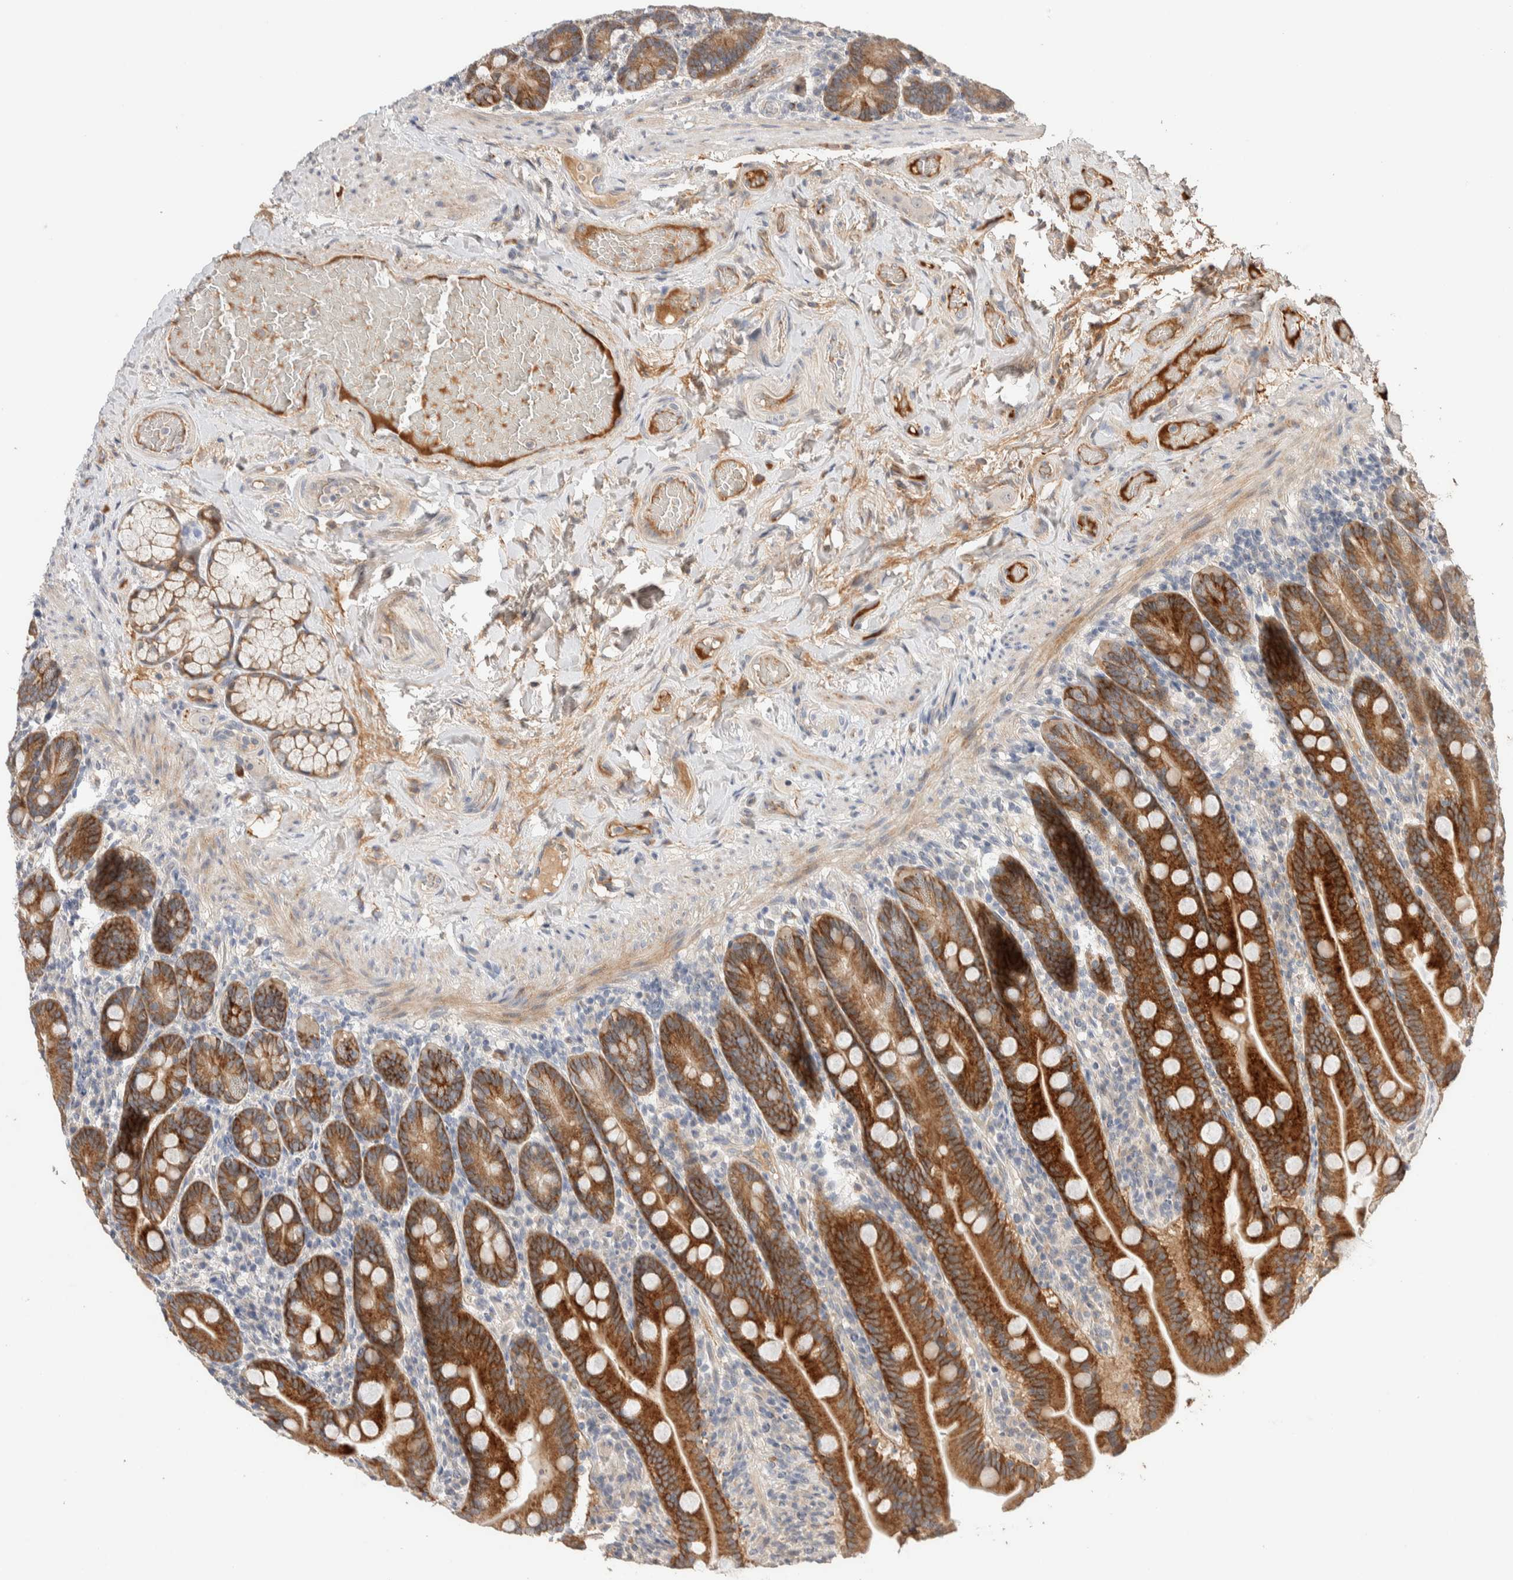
{"staining": {"intensity": "strong", "quantity": ">75%", "location": "cytoplasmic/membranous"}, "tissue": "duodenum", "cell_type": "Glandular cells", "image_type": "normal", "snomed": [{"axis": "morphology", "description": "Normal tissue, NOS"}, {"axis": "topography", "description": "Duodenum"}], "caption": "A brown stain labels strong cytoplasmic/membranous expression of a protein in glandular cells of unremarkable duodenum. (IHC, brightfield microscopy, high magnification).", "gene": "CASK", "patient": {"sex": "male", "age": 54}}